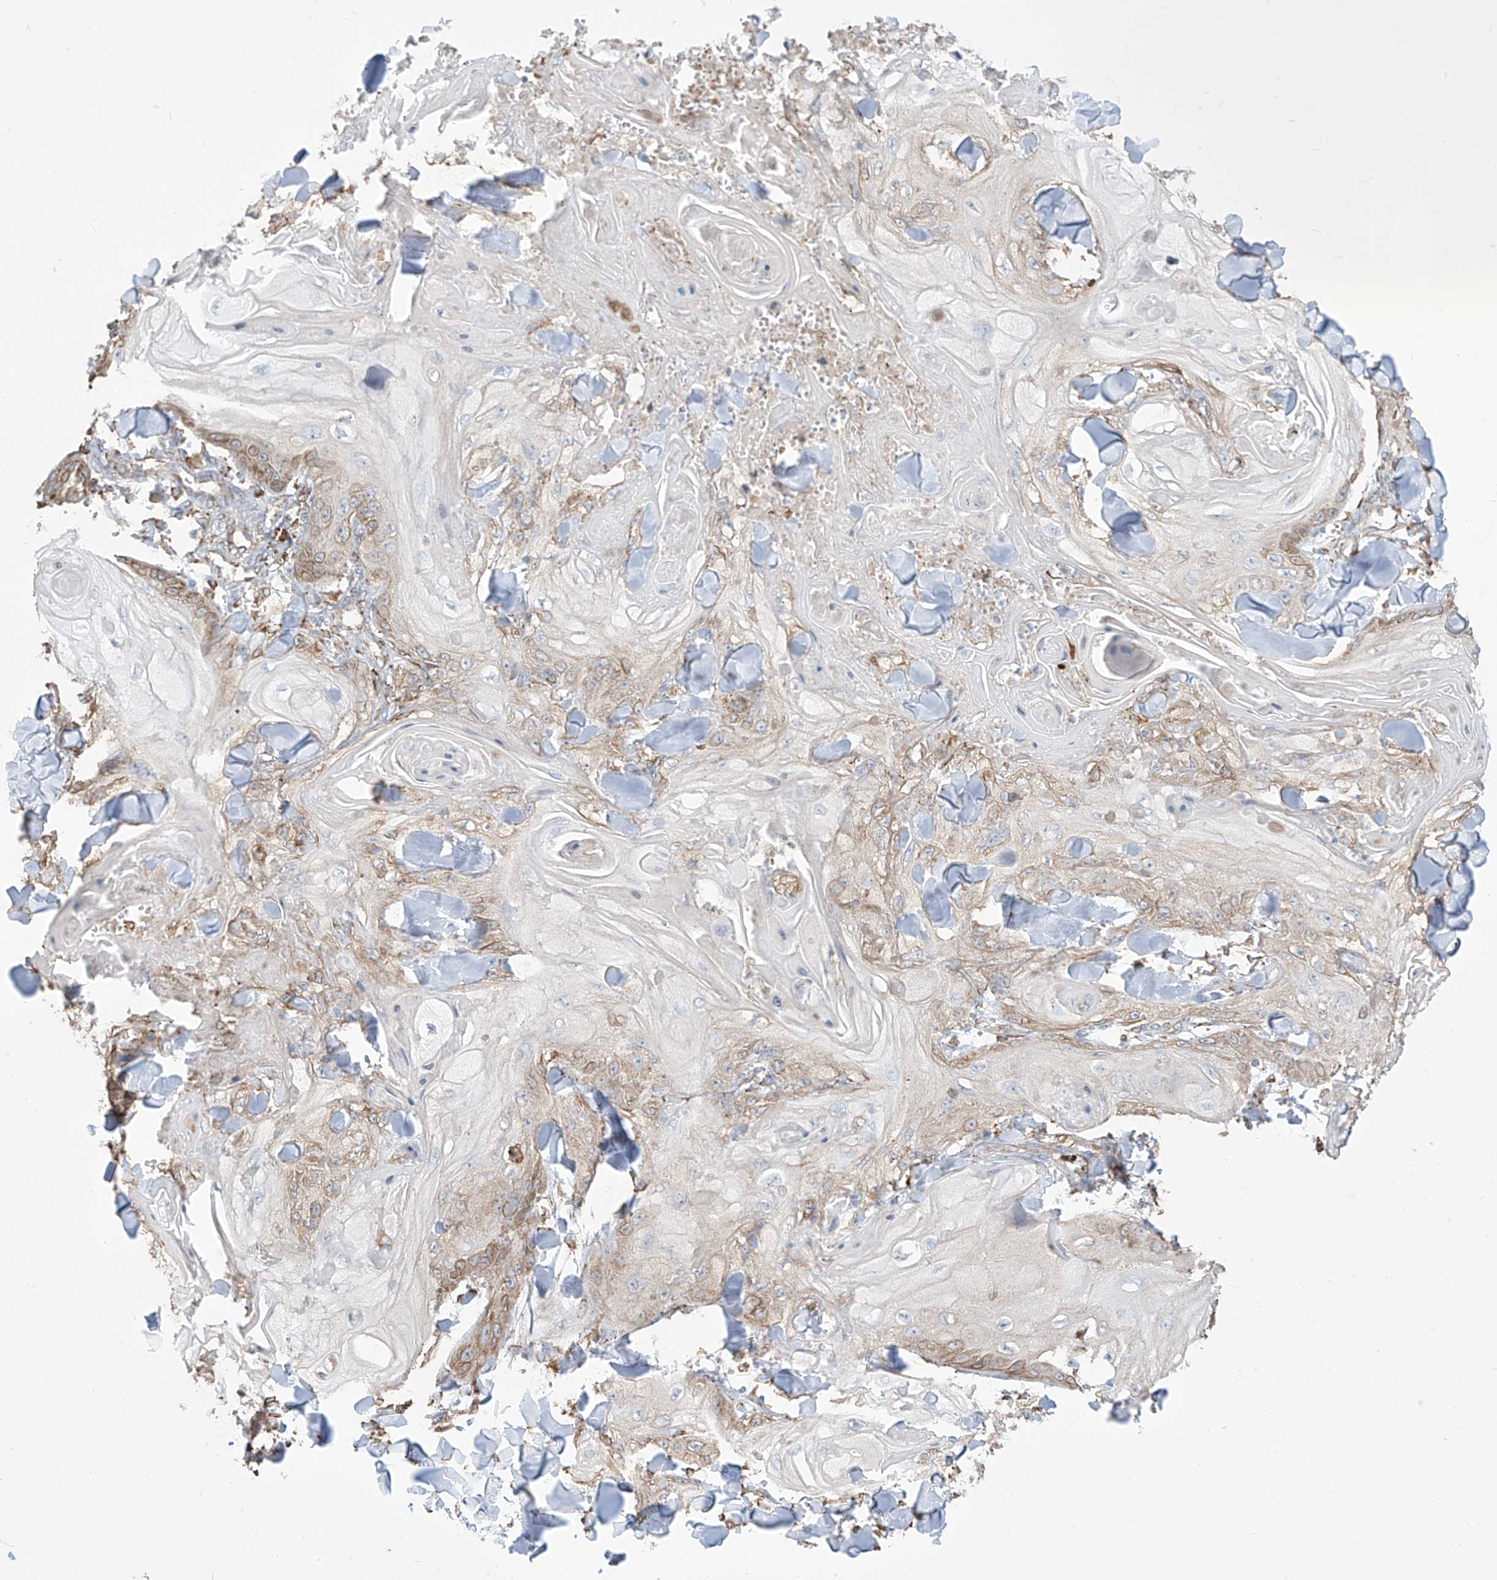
{"staining": {"intensity": "negative", "quantity": "none", "location": "none"}, "tissue": "skin cancer", "cell_type": "Tumor cells", "image_type": "cancer", "snomed": [{"axis": "morphology", "description": "Squamous cell carcinoma, NOS"}, {"axis": "topography", "description": "Skin"}], "caption": "This is an immunohistochemistry photomicrograph of human skin squamous cell carcinoma. There is no positivity in tumor cells.", "gene": "PDIA6", "patient": {"sex": "male", "age": 74}}